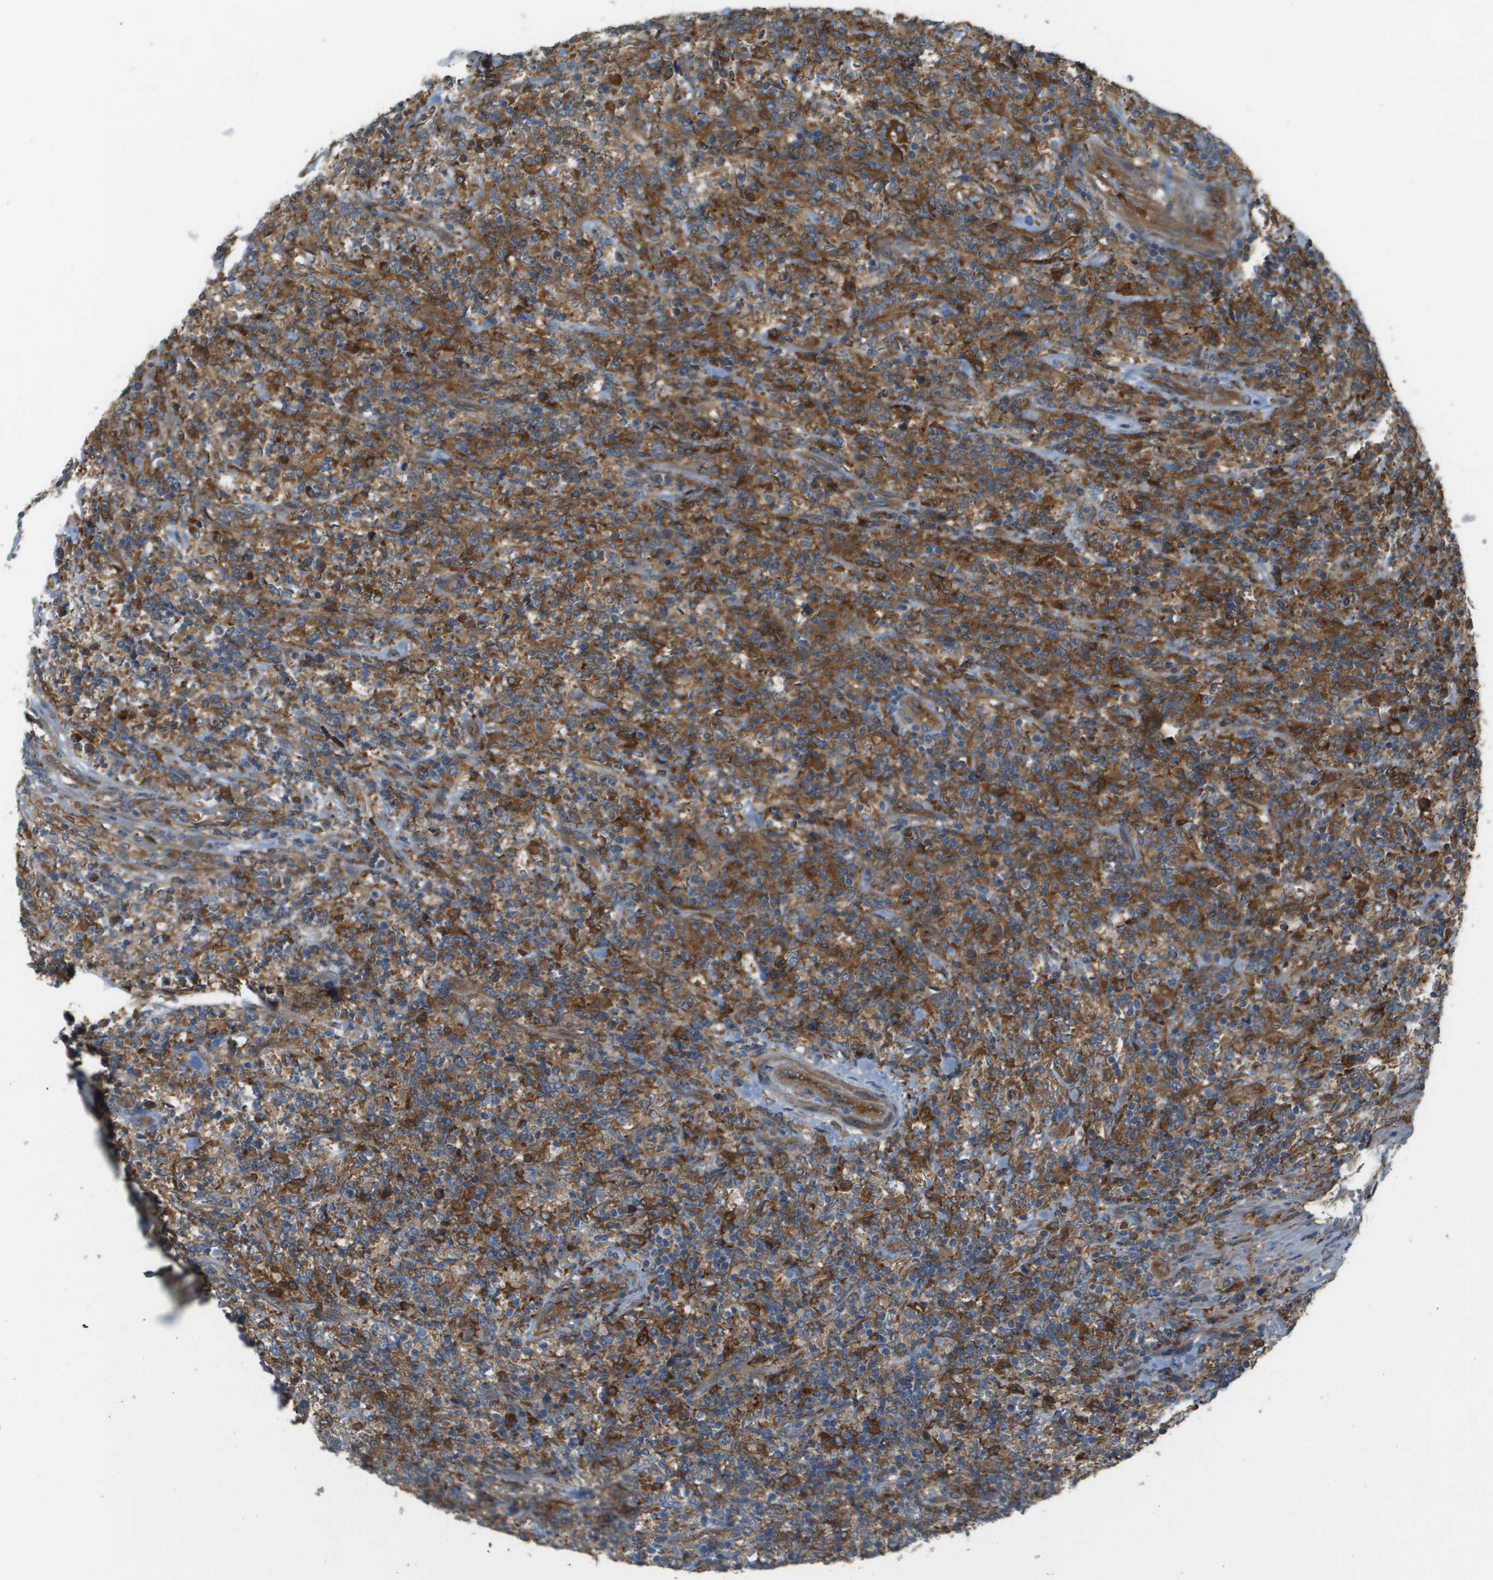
{"staining": {"intensity": "weak", "quantity": "25%-75%", "location": "cytoplasmic/membranous"}, "tissue": "lymphoma", "cell_type": "Tumor cells", "image_type": "cancer", "snomed": [{"axis": "morphology", "description": "Malignant lymphoma, non-Hodgkin's type, High grade"}, {"axis": "topography", "description": "Soft tissue"}], "caption": "A photomicrograph of lymphoma stained for a protein demonstrates weak cytoplasmic/membranous brown staining in tumor cells.", "gene": "CORO1B", "patient": {"sex": "male", "age": 18}}